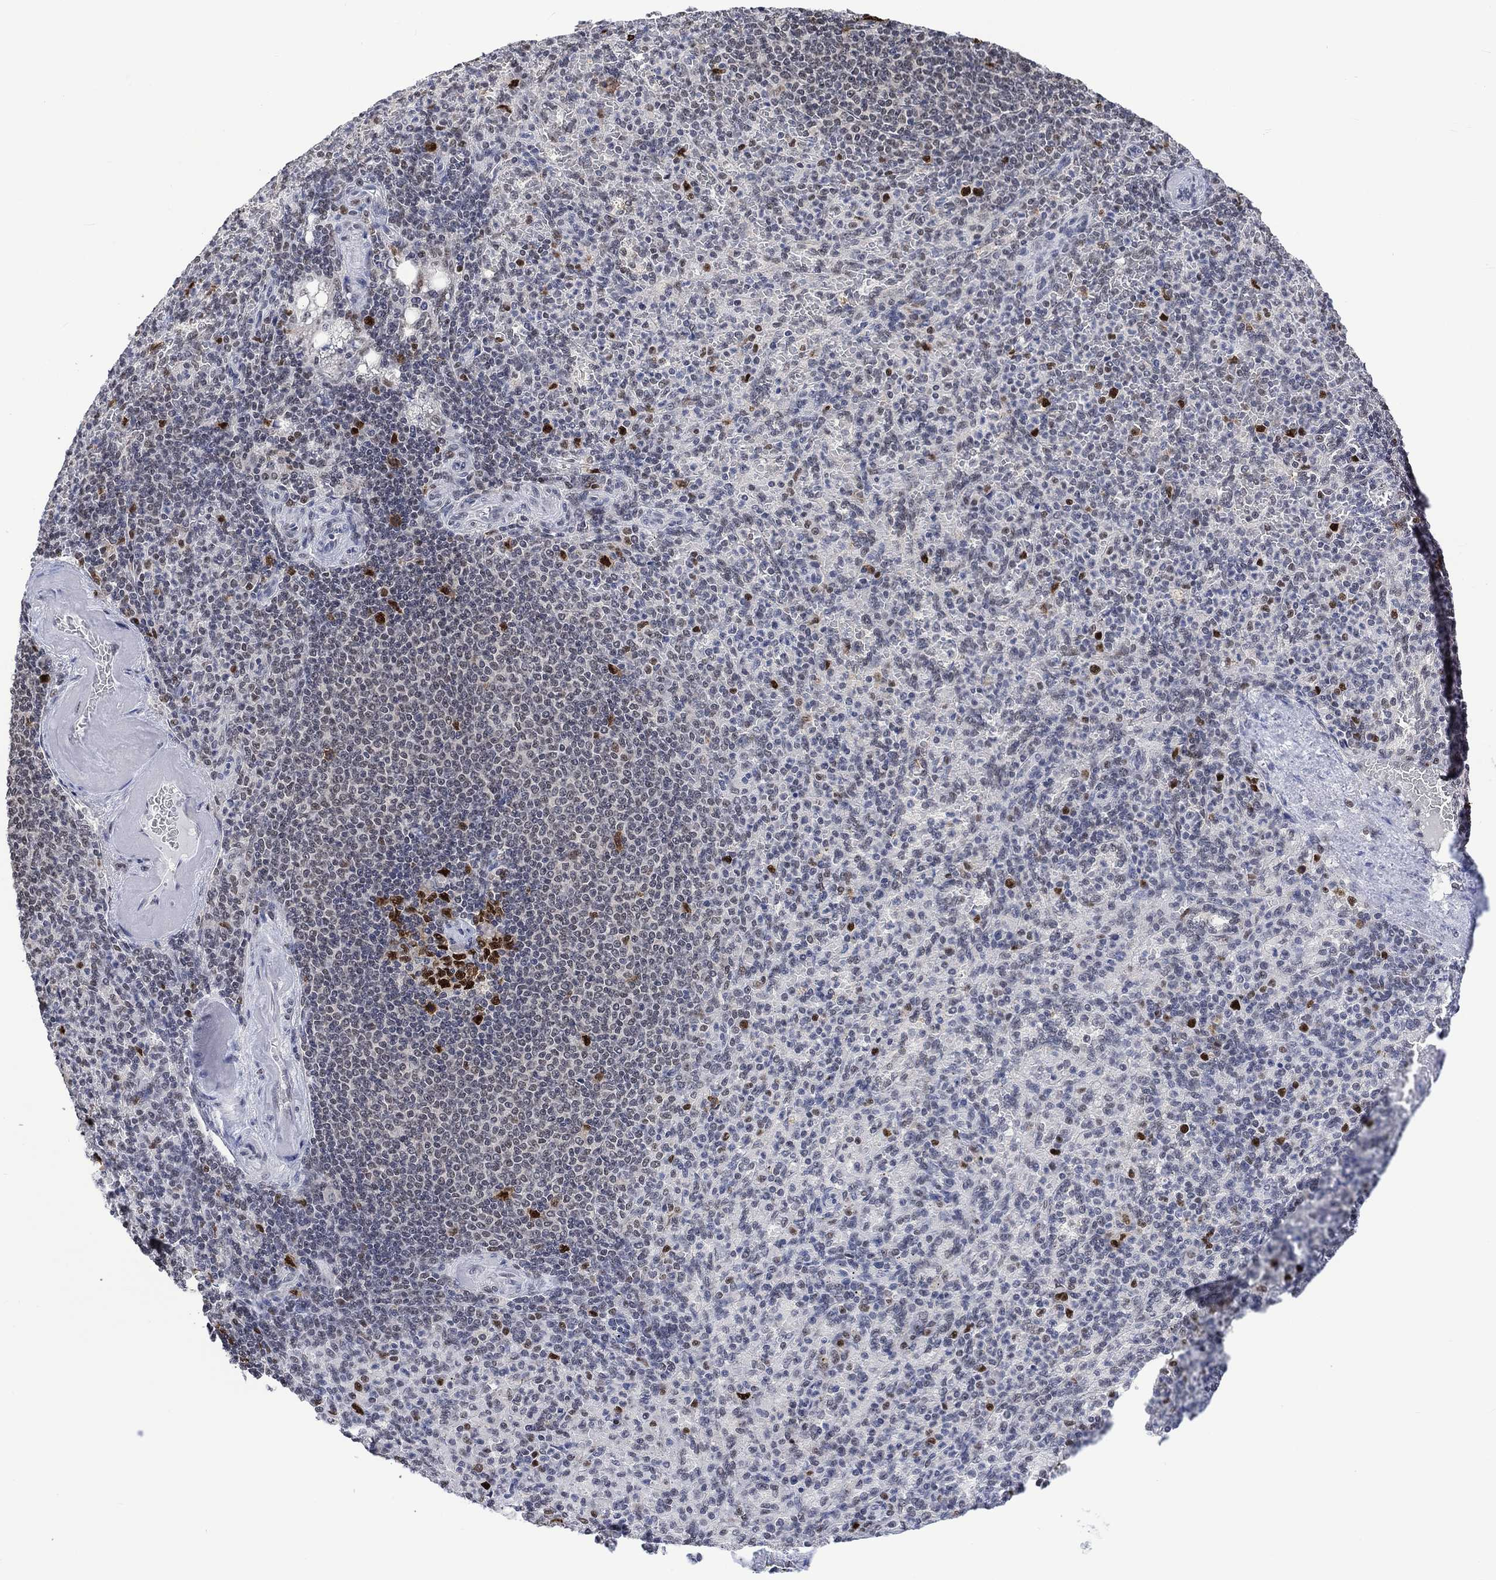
{"staining": {"intensity": "strong", "quantity": "<25%", "location": "nuclear"}, "tissue": "spleen", "cell_type": "Cells in red pulp", "image_type": "normal", "snomed": [{"axis": "morphology", "description": "Normal tissue, NOS"}, {"axis": "topography", "description": "Spleen"}], "caption": "An immunohistochemistry (IHC) image of unremarkable tissue is shown. Protein staining in brown labels strong nuclear positivity in spleen within cells in red pulp.", "gene": "RAD54L2", "patient": {"sex": "female", "age": 74}}